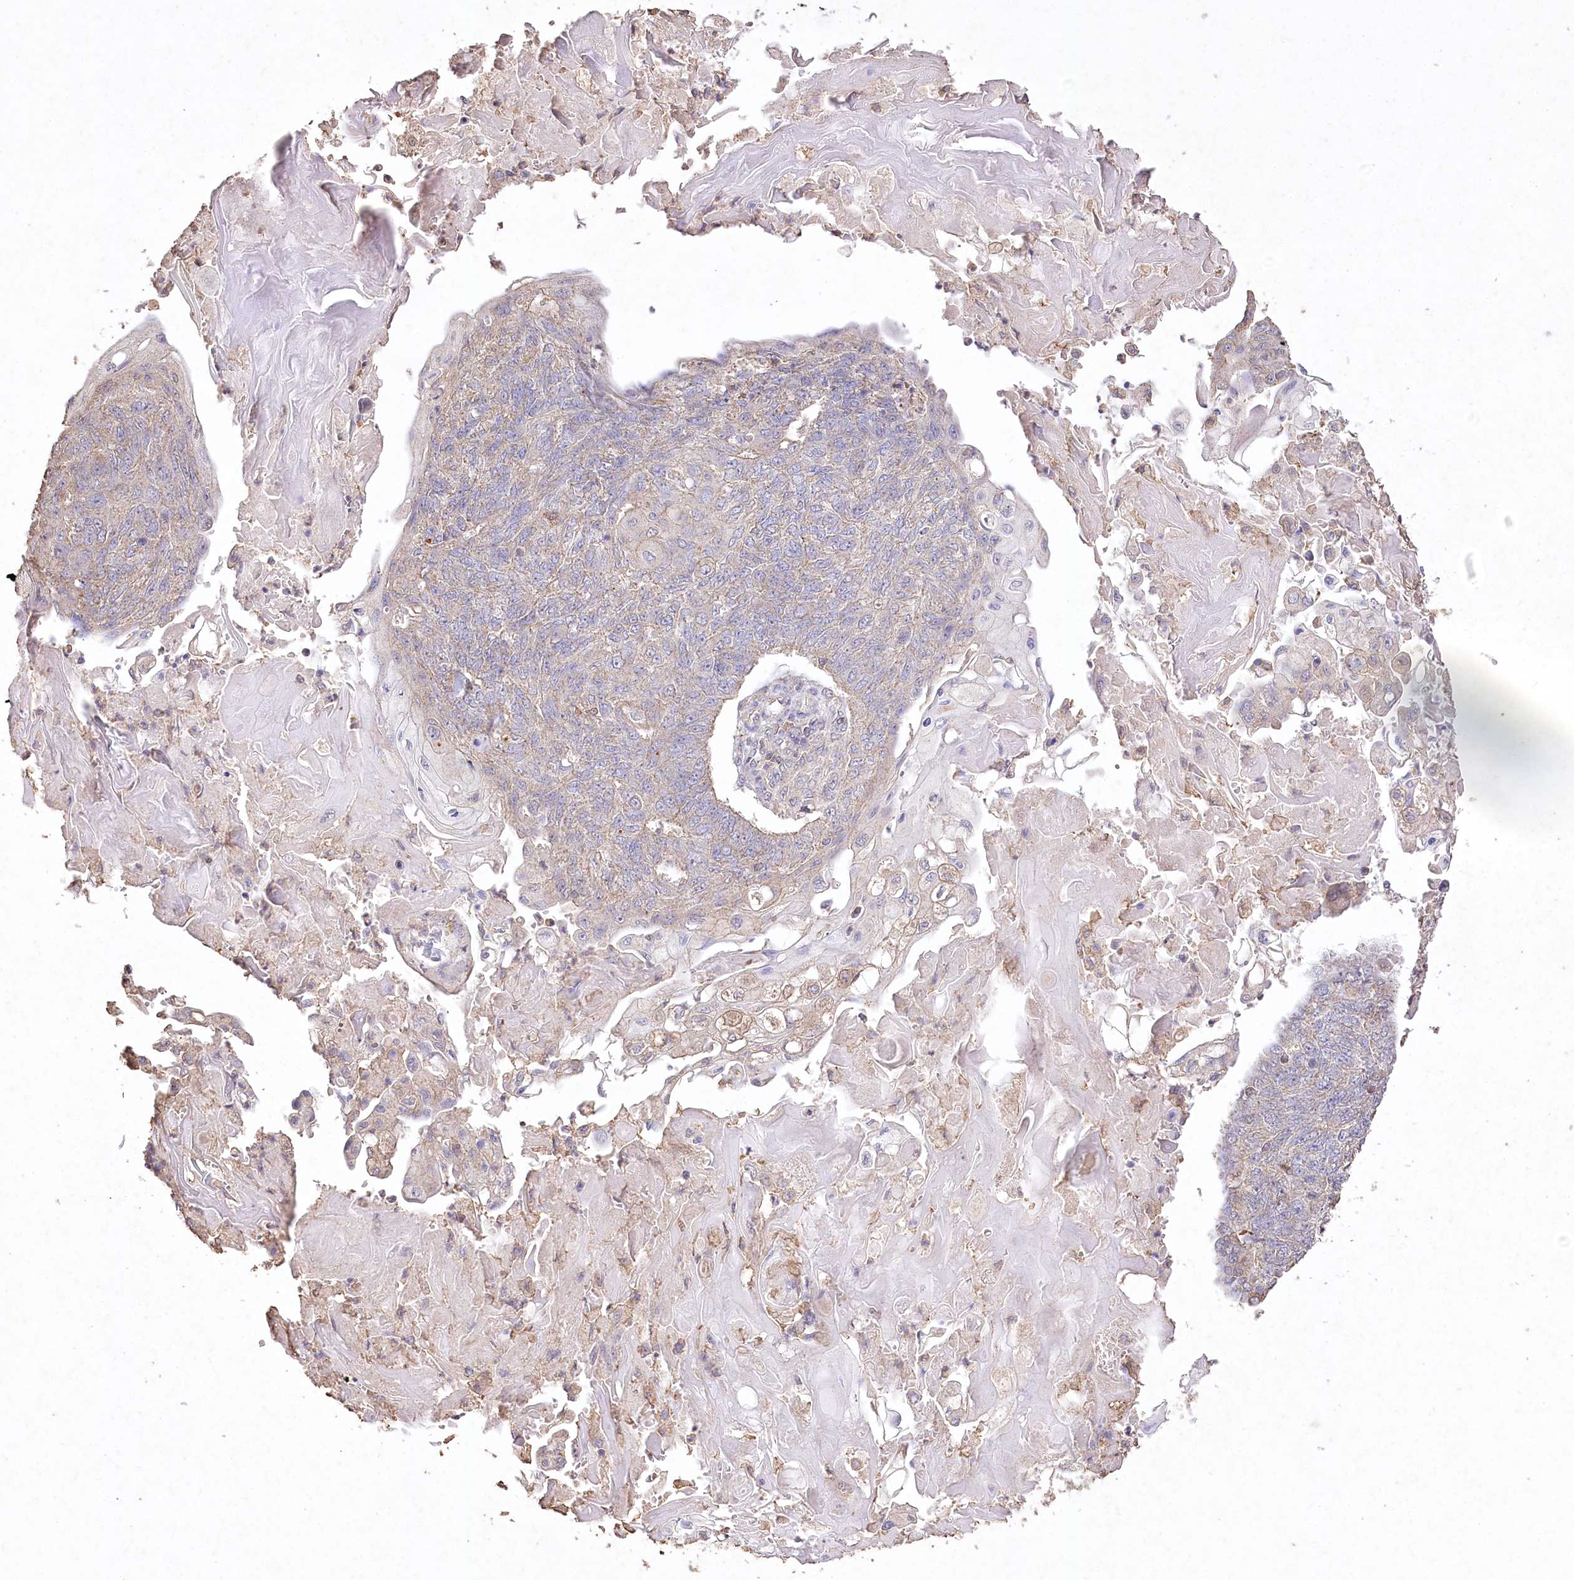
{"staining": {"intensity": "negative", "quantity": "none", "location": "none"}, "tissue": "endometrial cancer", "cell_type": "Tumor cells", "image_type": "cancer", "snomed": [{"axis": "morphology", "description": "Adenocarcinoma, NOS"}, {"axis": "topography", "description": "Endometrium"}], "caption": "The immunohistochemistry (IHC) photomicrograph has no significant expression in tumor cells of endometrial cancer (adenocarcinoma) tissue.", "gene": "IREB2", "patient": {"sex": "female", "age": 32}}